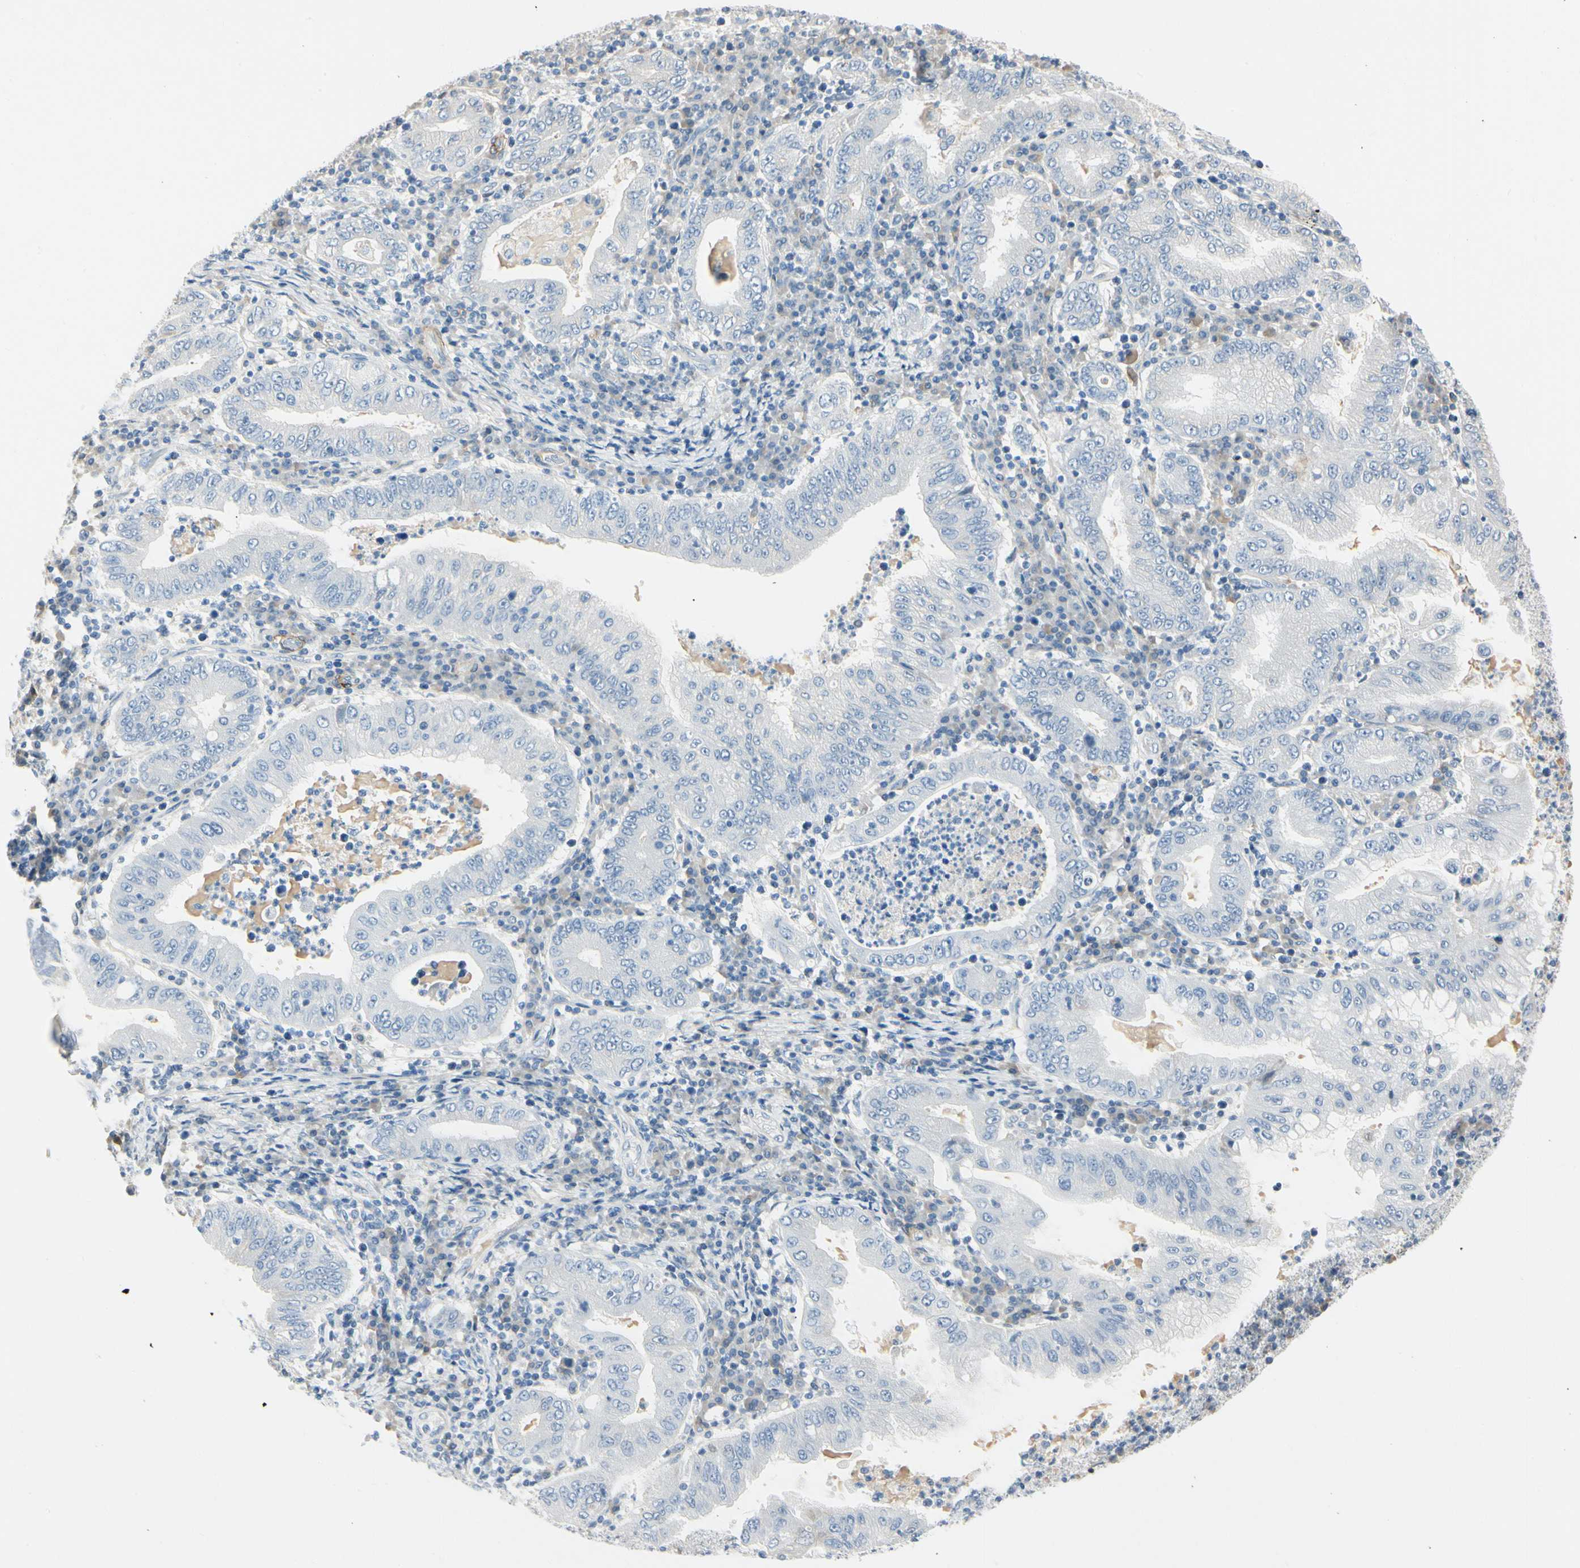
{"staining": {"intensity": "negative", "quantity": "none", "location": "none"}, "tissue": "stomach cancer", "cell_type": "Tumor cells", "image_type": "cancer", "snomed": [{"axis": "morphology", "description": "Normal tissue, NOS"}, {"axis": "morphology", "description": "Adenocarcinoma, NOS"}, {"axis": "topography", "description": "Esophagus"}, {"axis": "topography", "description": "Stomach, upper"}, {"axis": "topography", "description": "Peripheral nerve tissue"}], "caption": "High magnification brightfield microscopy of stomach cancer (adenocarcinoma) stained with DAB (3,3'-diaminobenzidine) (brown) and counterstained with hematoxylin (blue): tumor cells show no significant staining. (DAB immunohistochemistry, high magnification).", "gene": "AMPH", "patient": {"sex": "male", "age": 62}}